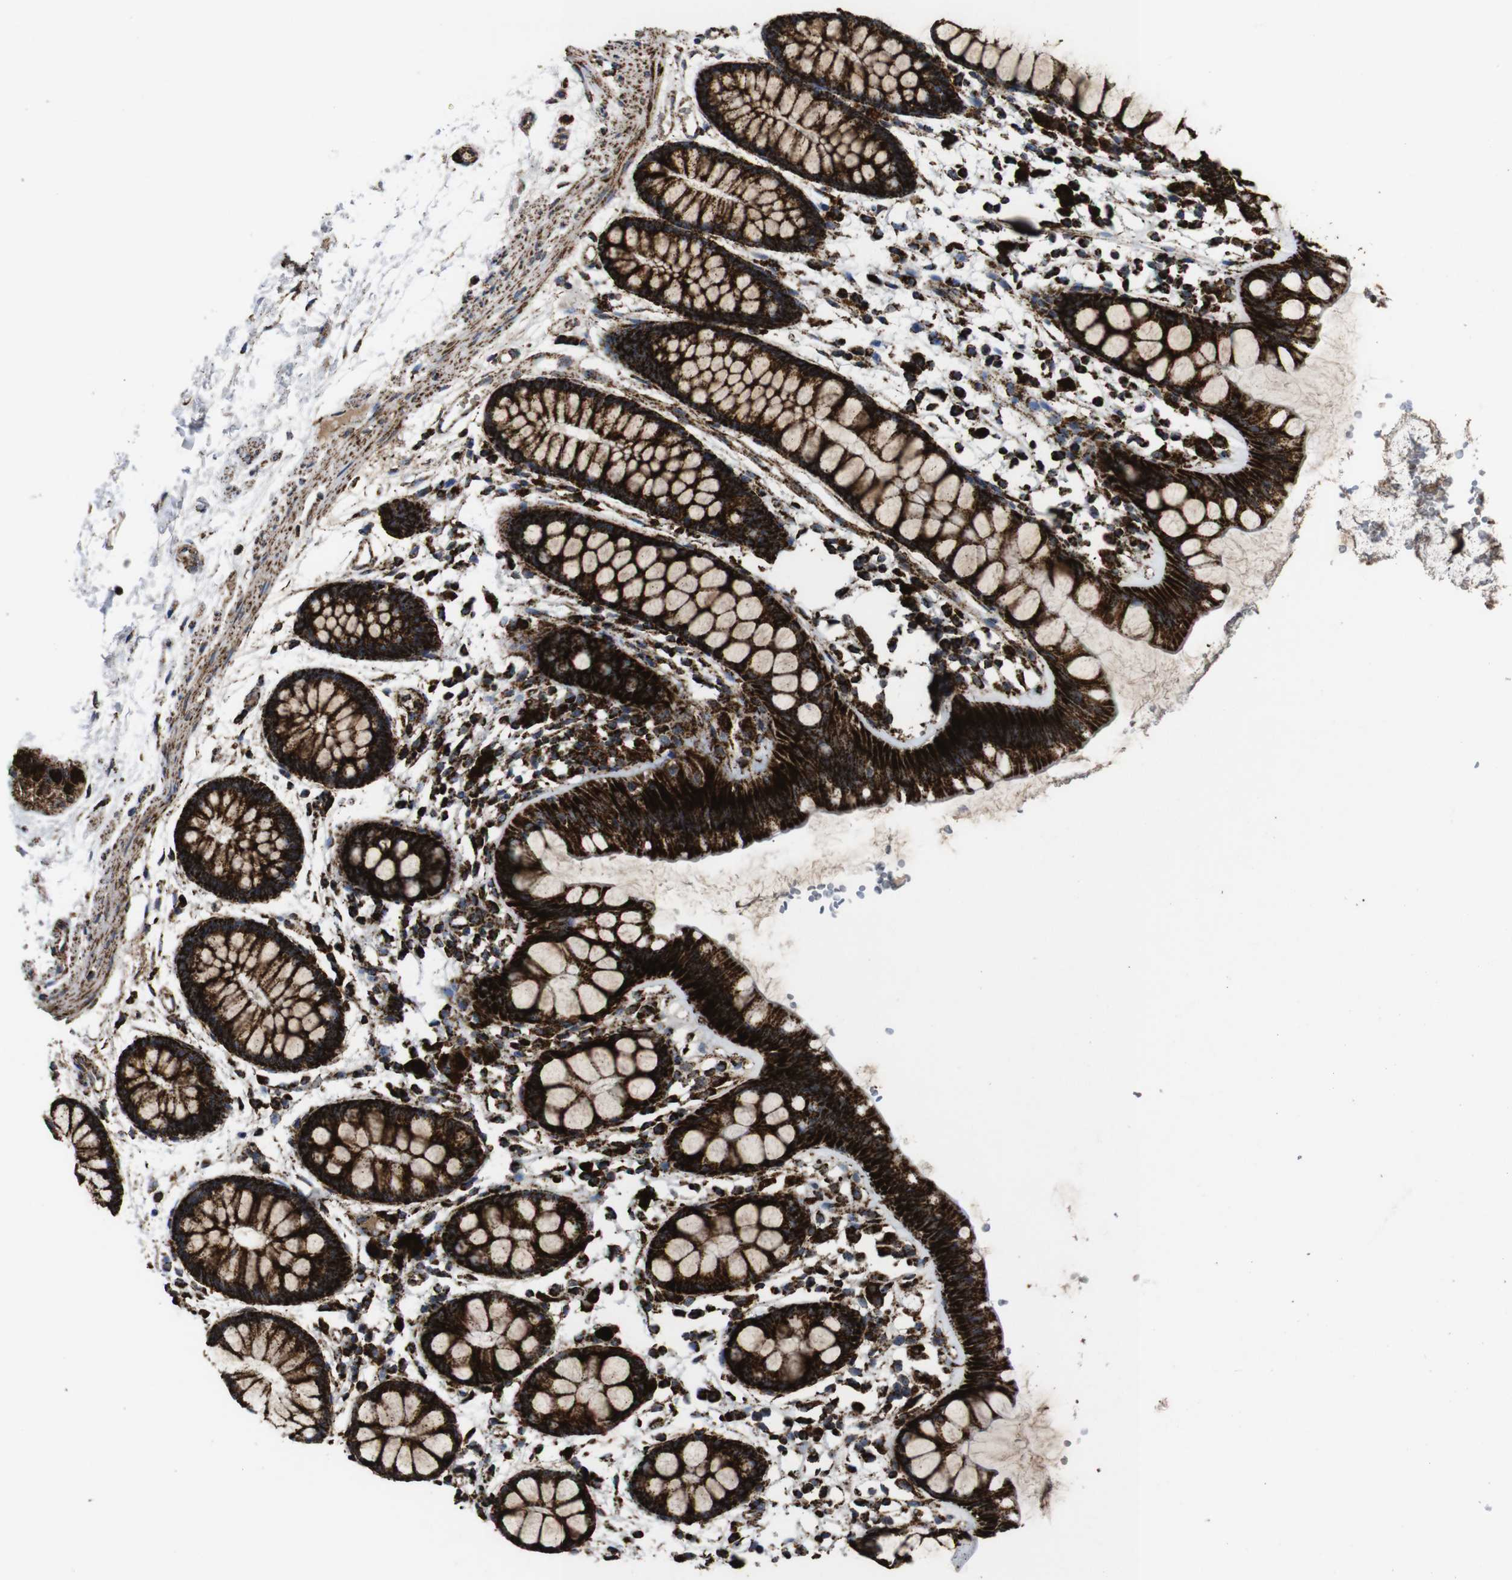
{"staining": {"intensity": "strong", "quantity": ">75%", "location": "cytoplasmic/membranous"}, "tissue": "rectum", "cell_type": "Glandular cells", "image_type": "normal", "snomed": [{"axis": "morphology", "description": "Normal tissue, NOS"}, {"axis": "topography", "description": "Rectum"}], "caption": "Protein analysis of normal rectum reveals strong cytoplasmic/membranous positivity in about >75% of glandular cells. (Brightfield microscopy of DAB IHC at high magnification).", "gene": "ATP5F1A", "patient": {"sex": "female", "age": 66}}